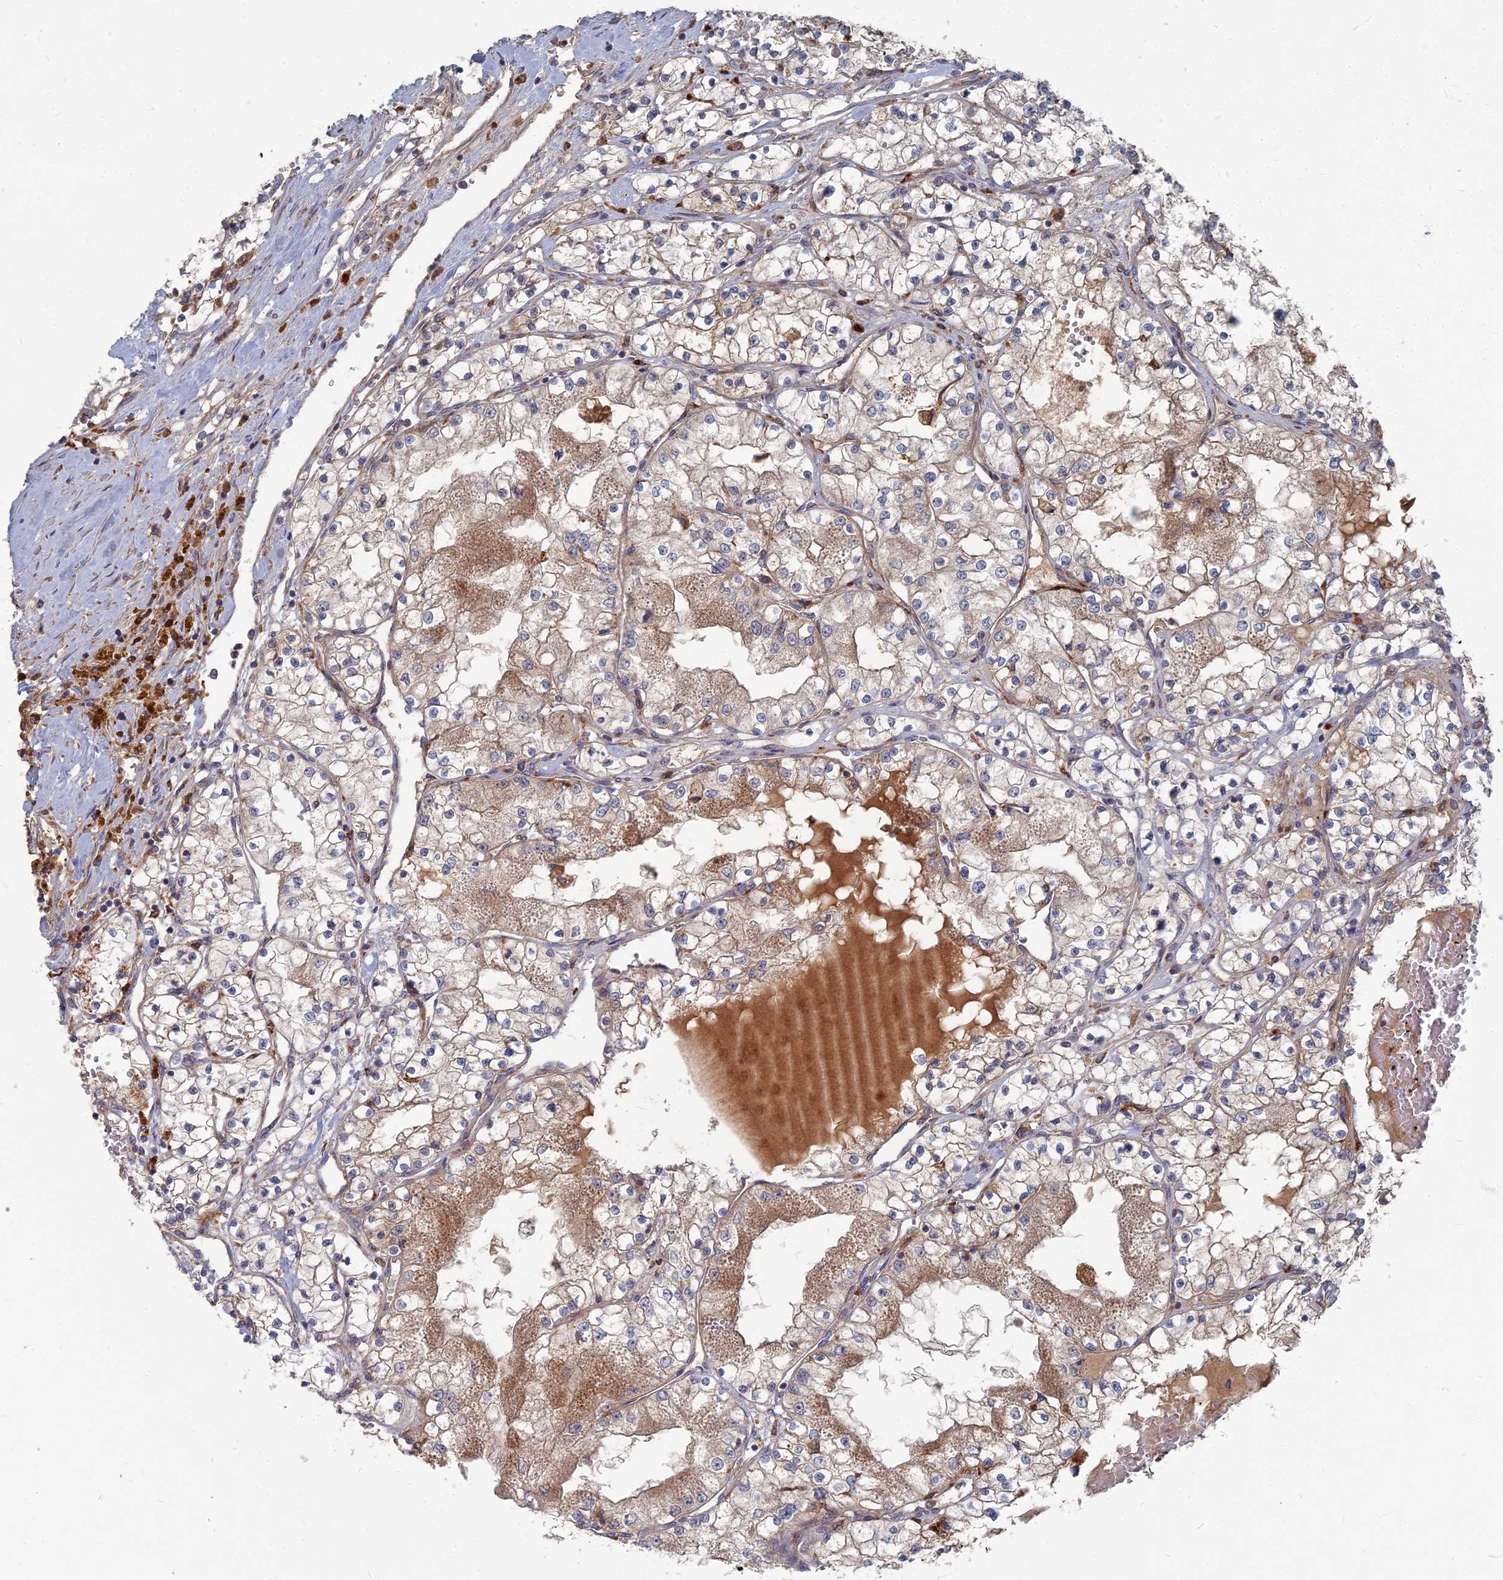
{"staining": {"intensity": "moderate", "quantity": "<25%", "location": "cytoplasmic/membranous"}, "tissue": "renal cancer", "cell_type": "Tumor cells", "image_type": "cancer", "snomed": [{"axis": "morphology", "description": "Normal tissue, NOS"}, {"axis": "morphology", "description": "Adenocarcinoma, NOS"}, {"axis": "topography", "description": "Kidney"}], "caption": "Adenocarcinoma (renal) stained with DAB (3,3'-diaminobenzidine) immunohistochemistry (IHC) exhibits low levels of moderate cytoplasmic/membranous staining in about <25% of tumor cells.", "gene": "PPCDC", "patient": {"sex": "male", "age": 68}}